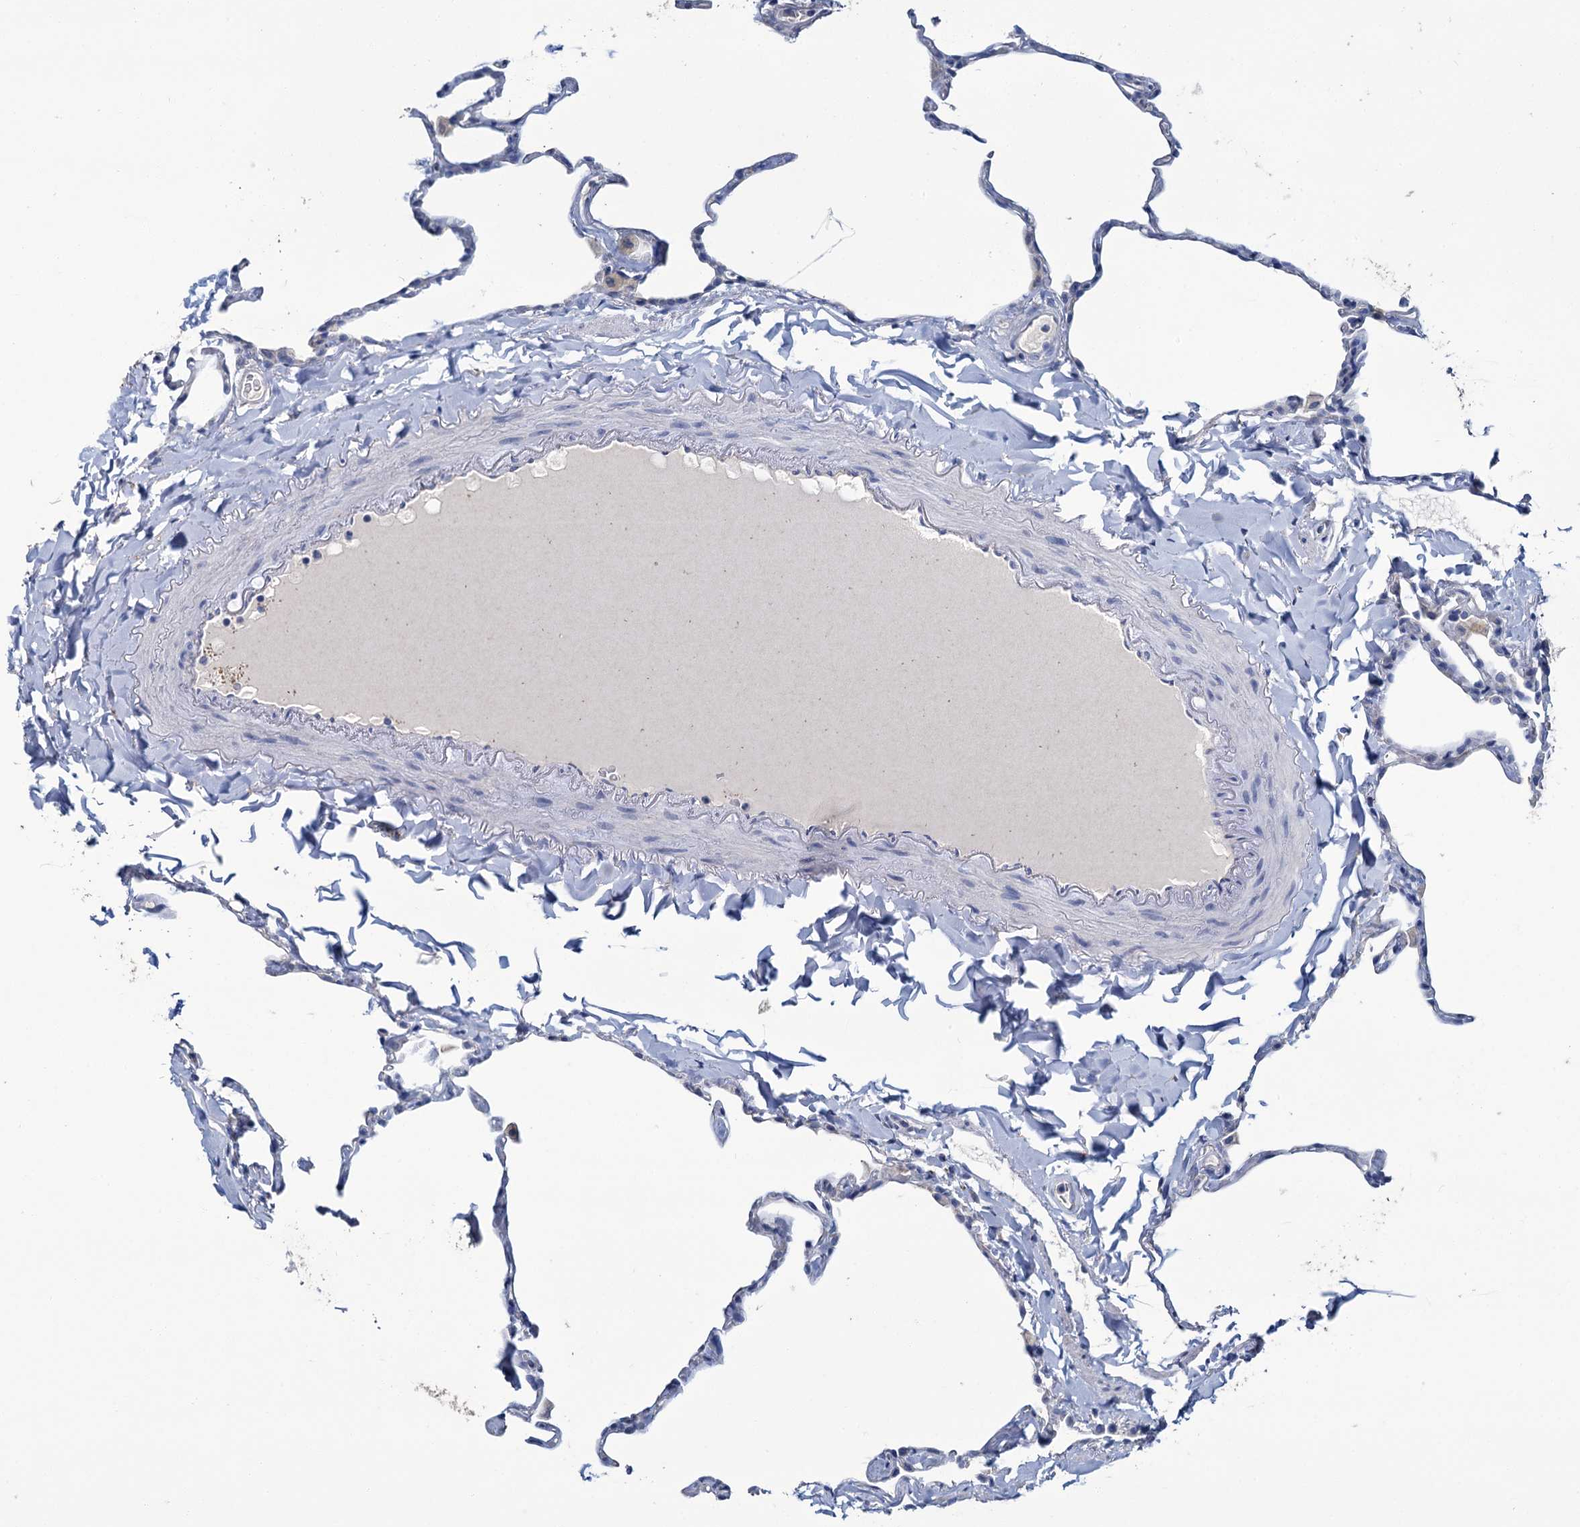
{"staining": {"intensity": "negative", "quantity": "none", "location": "none"}, "tissue": "lung", "cell_type": "Alveolar cells", "image_type": "normal", "snomed": [{"axis": "morphology", "description": "Normal tissue, NOS"}, {"axis": "topography", "description": "Lung"}], "caption": "Immunohistochemistry micrograph of unremarkable lung stained for a protein (brown), which reveals no expression in alveolar cells. The staining is performed using DAB brown chromogen with nuclei counter-stained in using hematoxylin.", "gene": "SNCB", "patient": {"sex": "male", "age": 65}}